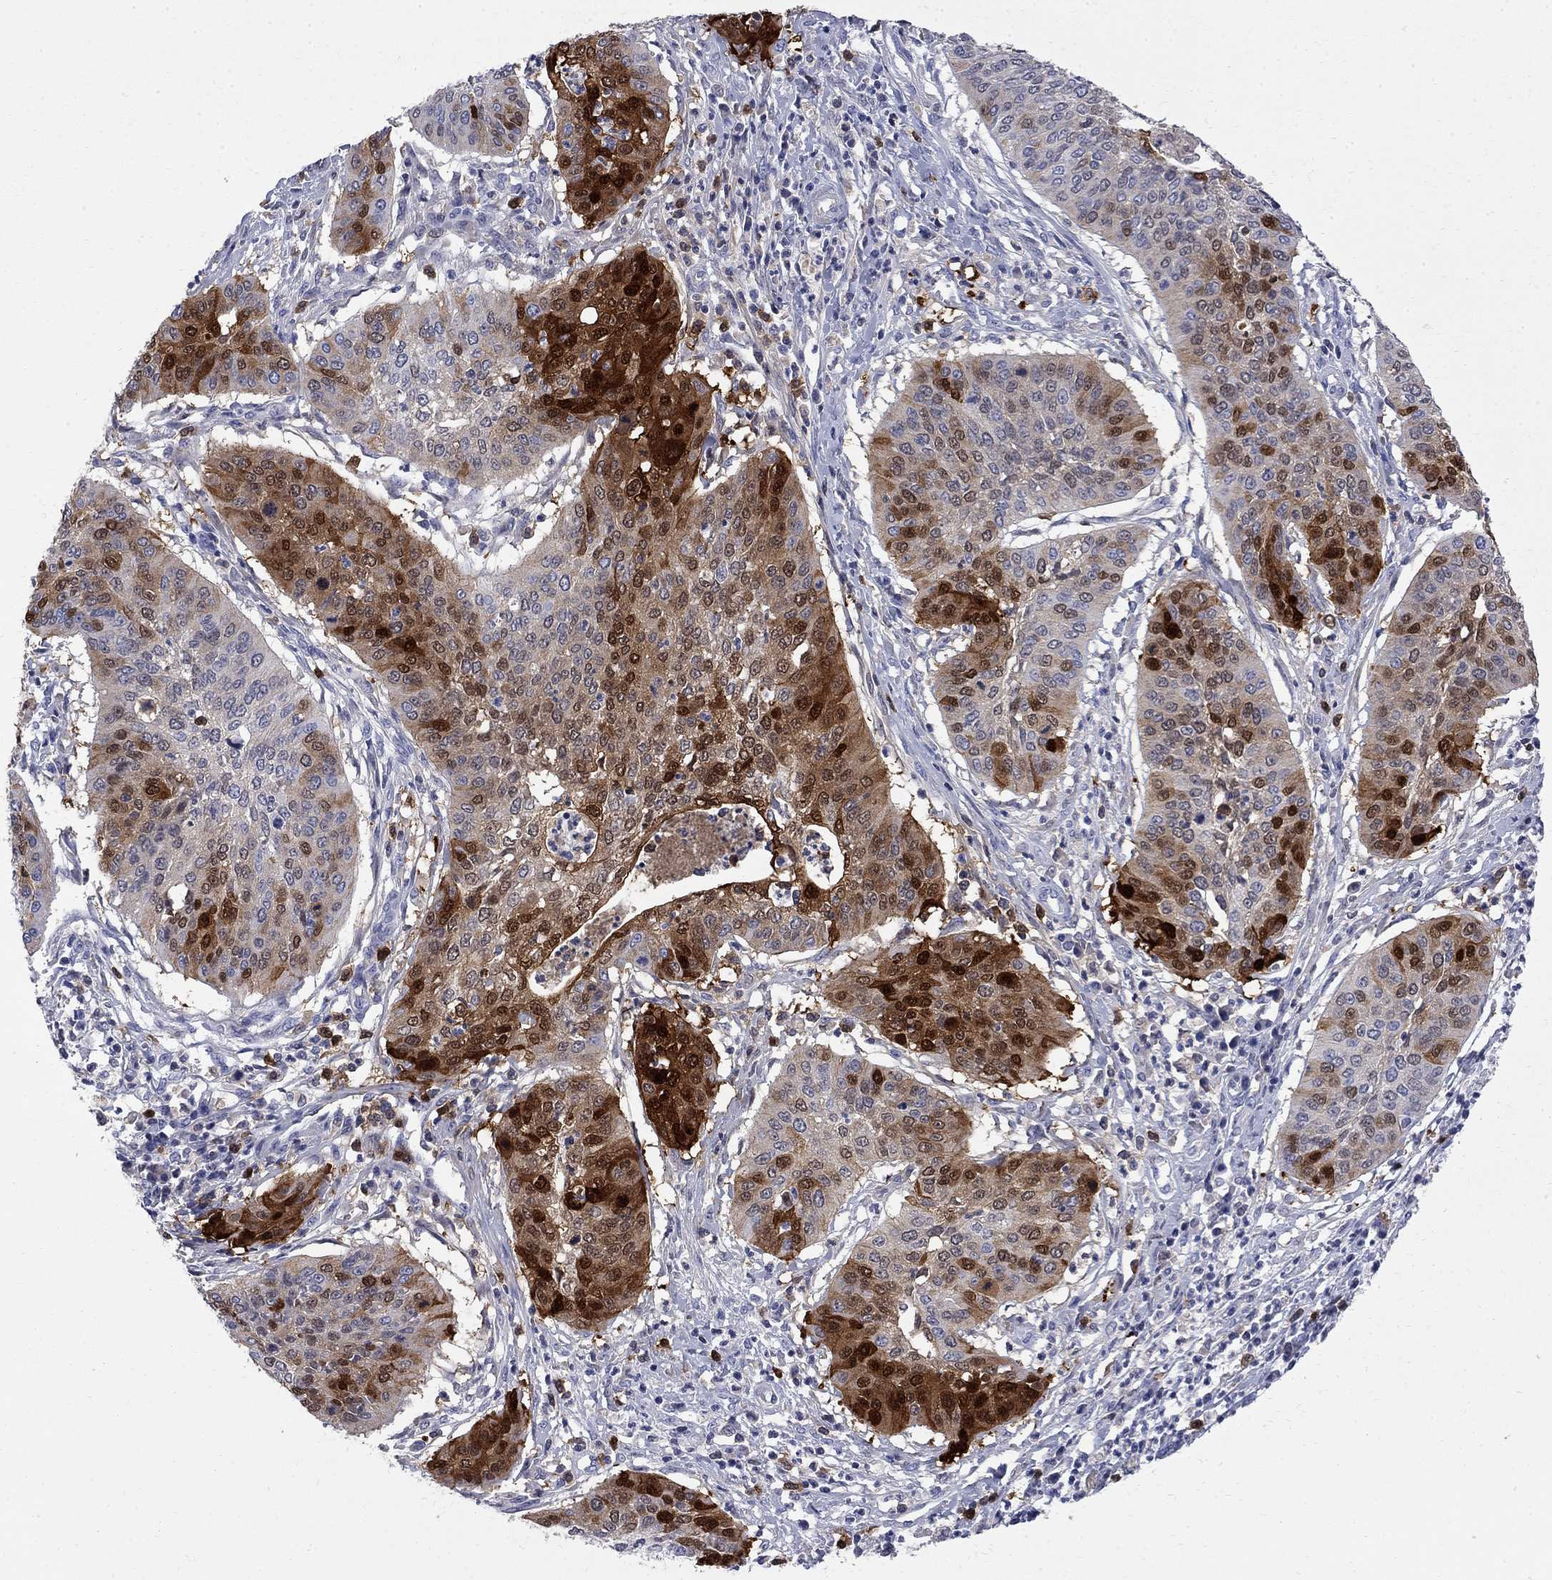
{"staining": {"intensity": "strong", "quantity": "25%-75%", "location": "cytoplasmic/membranous,nuclear"}, "tissue": "cervical cancer", "cell_type": "Tumor cells", "image_type": "cancer", "snomed": [{"axis": "morphology", "description": "Normal tissue, NOS"}, {"axis": "morphology", "description": "Squamous cell carcinoma, NOS"}, {"axis": "topography", "description": "Cervix"}], "caption": "Immunohistochemistry (DAB (3,3'-diaminobenzidine)) staining of cervical squamous cell carcinoma exhibits strong cytoplasmic/membranous and nuclear protein expression in approximately 25%-75% of tumor cells.", "gene": "SERPINB2", "patient": {"sex": "female", "age": 39}}